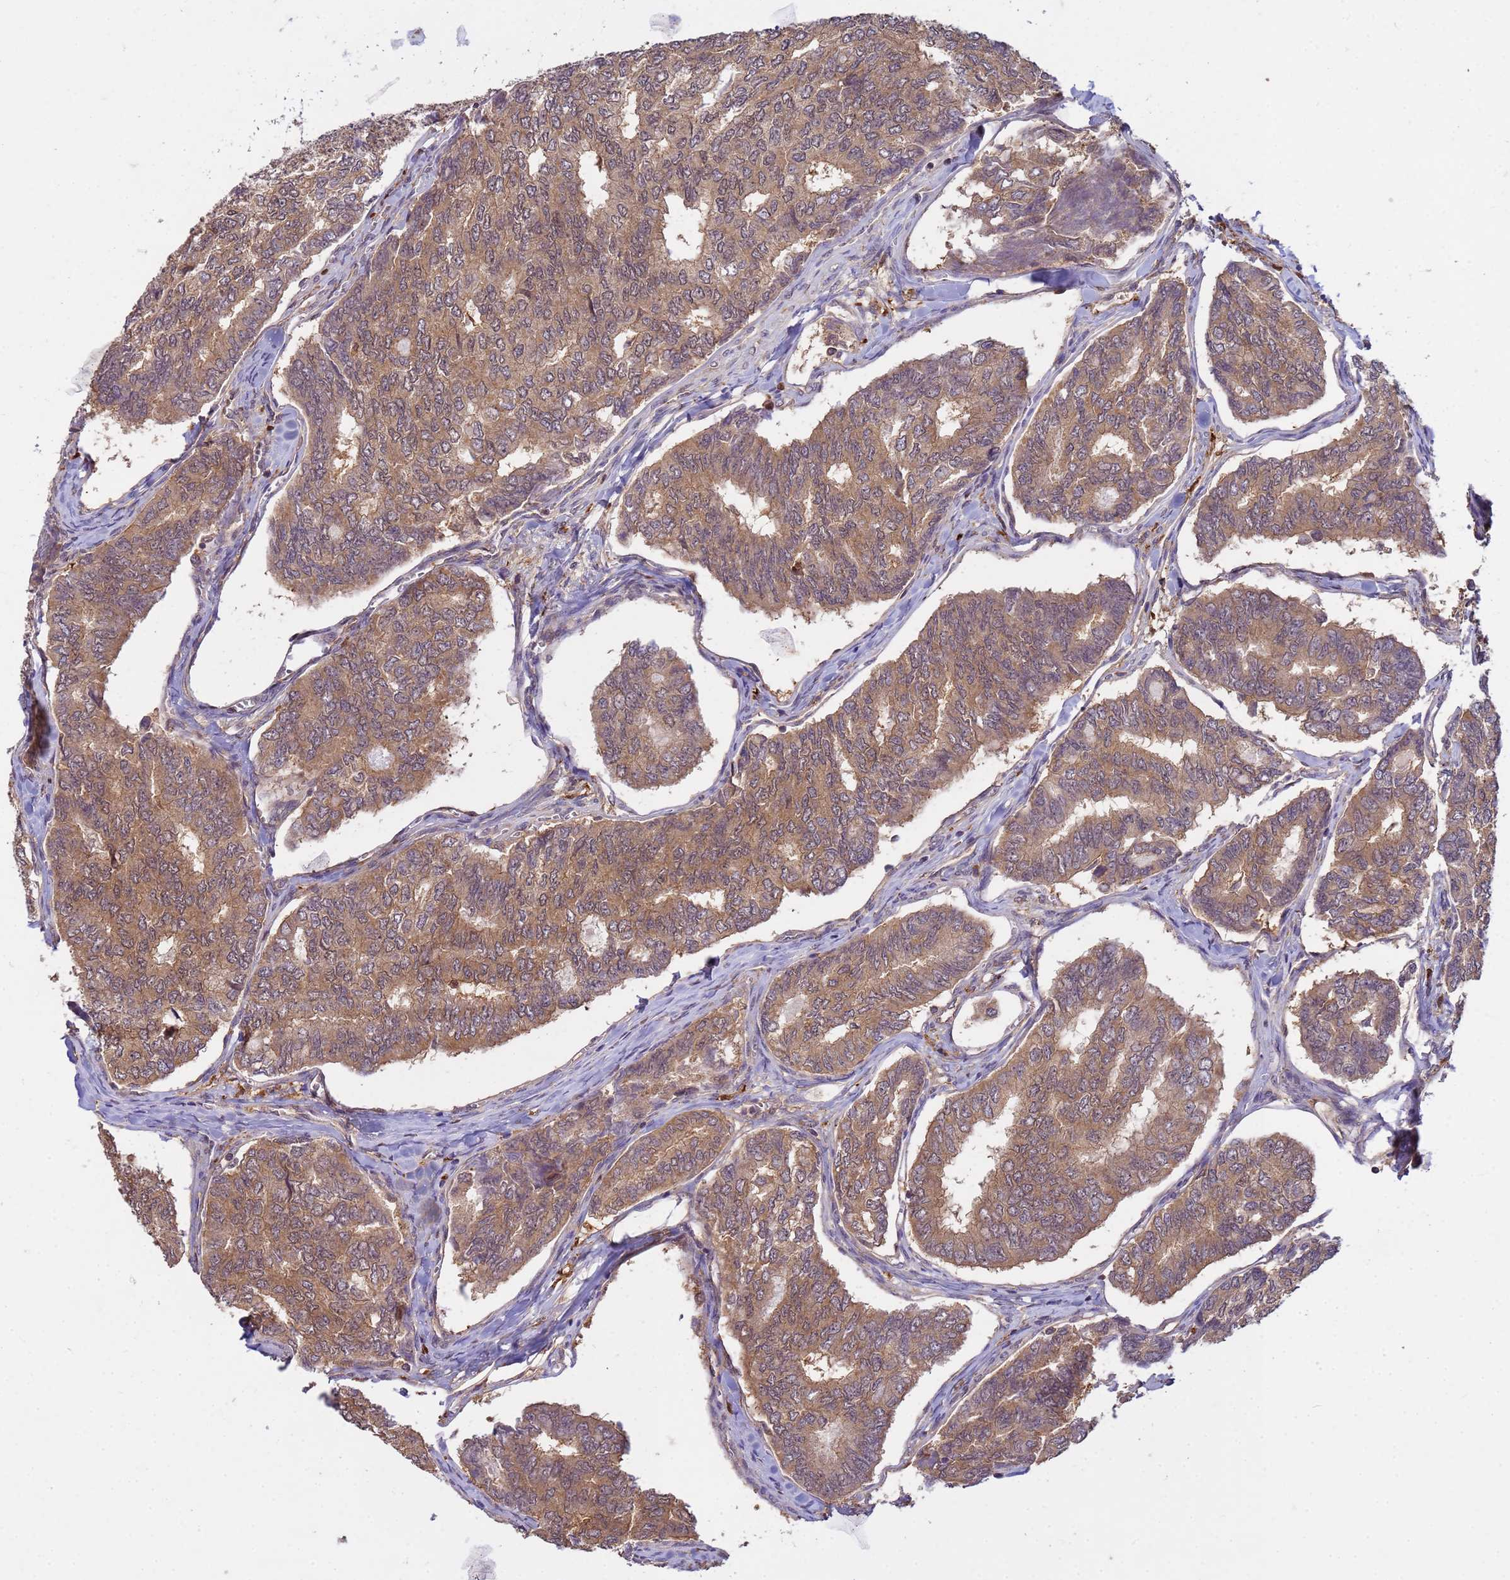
{"staining": {"intensity": "moderate", "quantity": ">75%", "location": "cytoplasmic/membranous"}, "tissue": "thyroid cancer", "cell_type": "Tumor cells", "image_type": "cancer", "snomed": [{"axis": "morphology", "description": "Papillary adenocarcinoma, NOS"}, {"axis": "topography", "description": "Thyroid gland"}], "caption": "Thyroid papillary adenocarcinoma stained with a brown dye exhibits moderate cytoplasmic/membranous positive expression in approximately >75% of tumor cells.", "gene": "NPEPPS", "patient": {"sex": "female", "age": 35}}